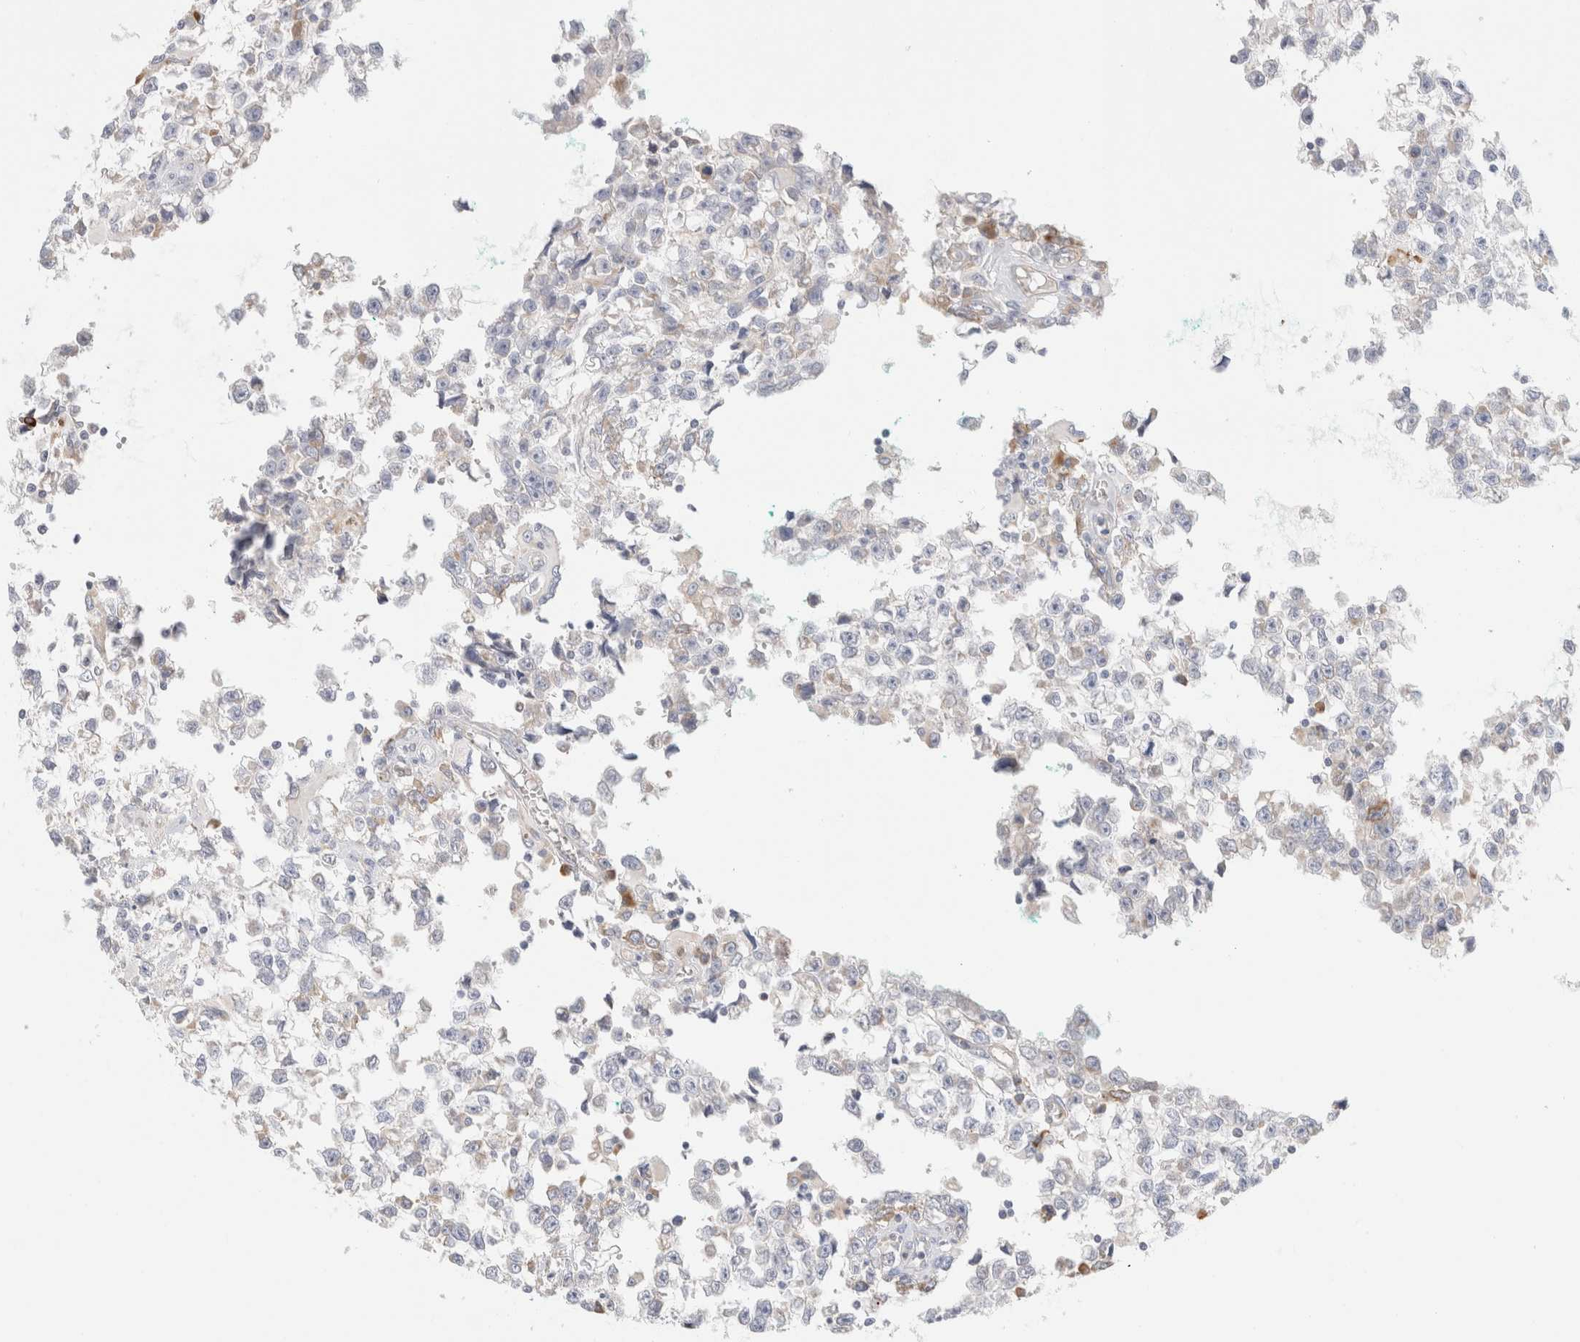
{"staining": {"intensity": "negative", "quantity": "none", "location": "none"}, "tissue": "testis cancer", "cell_type": "Tumor cells", "image_type": "cancer", "snomed": [{"axis": "morphology", "description": "Seminoma, NOS"}, {"axis": "morphology", "description": "Carcinoma, Embryonal, NOS"}, {"axis": "topography", "description": "Testis"}], "caption": "Protein analysis of testis cancer (seminoma) displays no significant staining in tumor cells. (Brightfield microscopy of DAB immunohistochemistry at high magnification).", "gene": "CSK", "patient": {"sex": "male", "age": 51}}